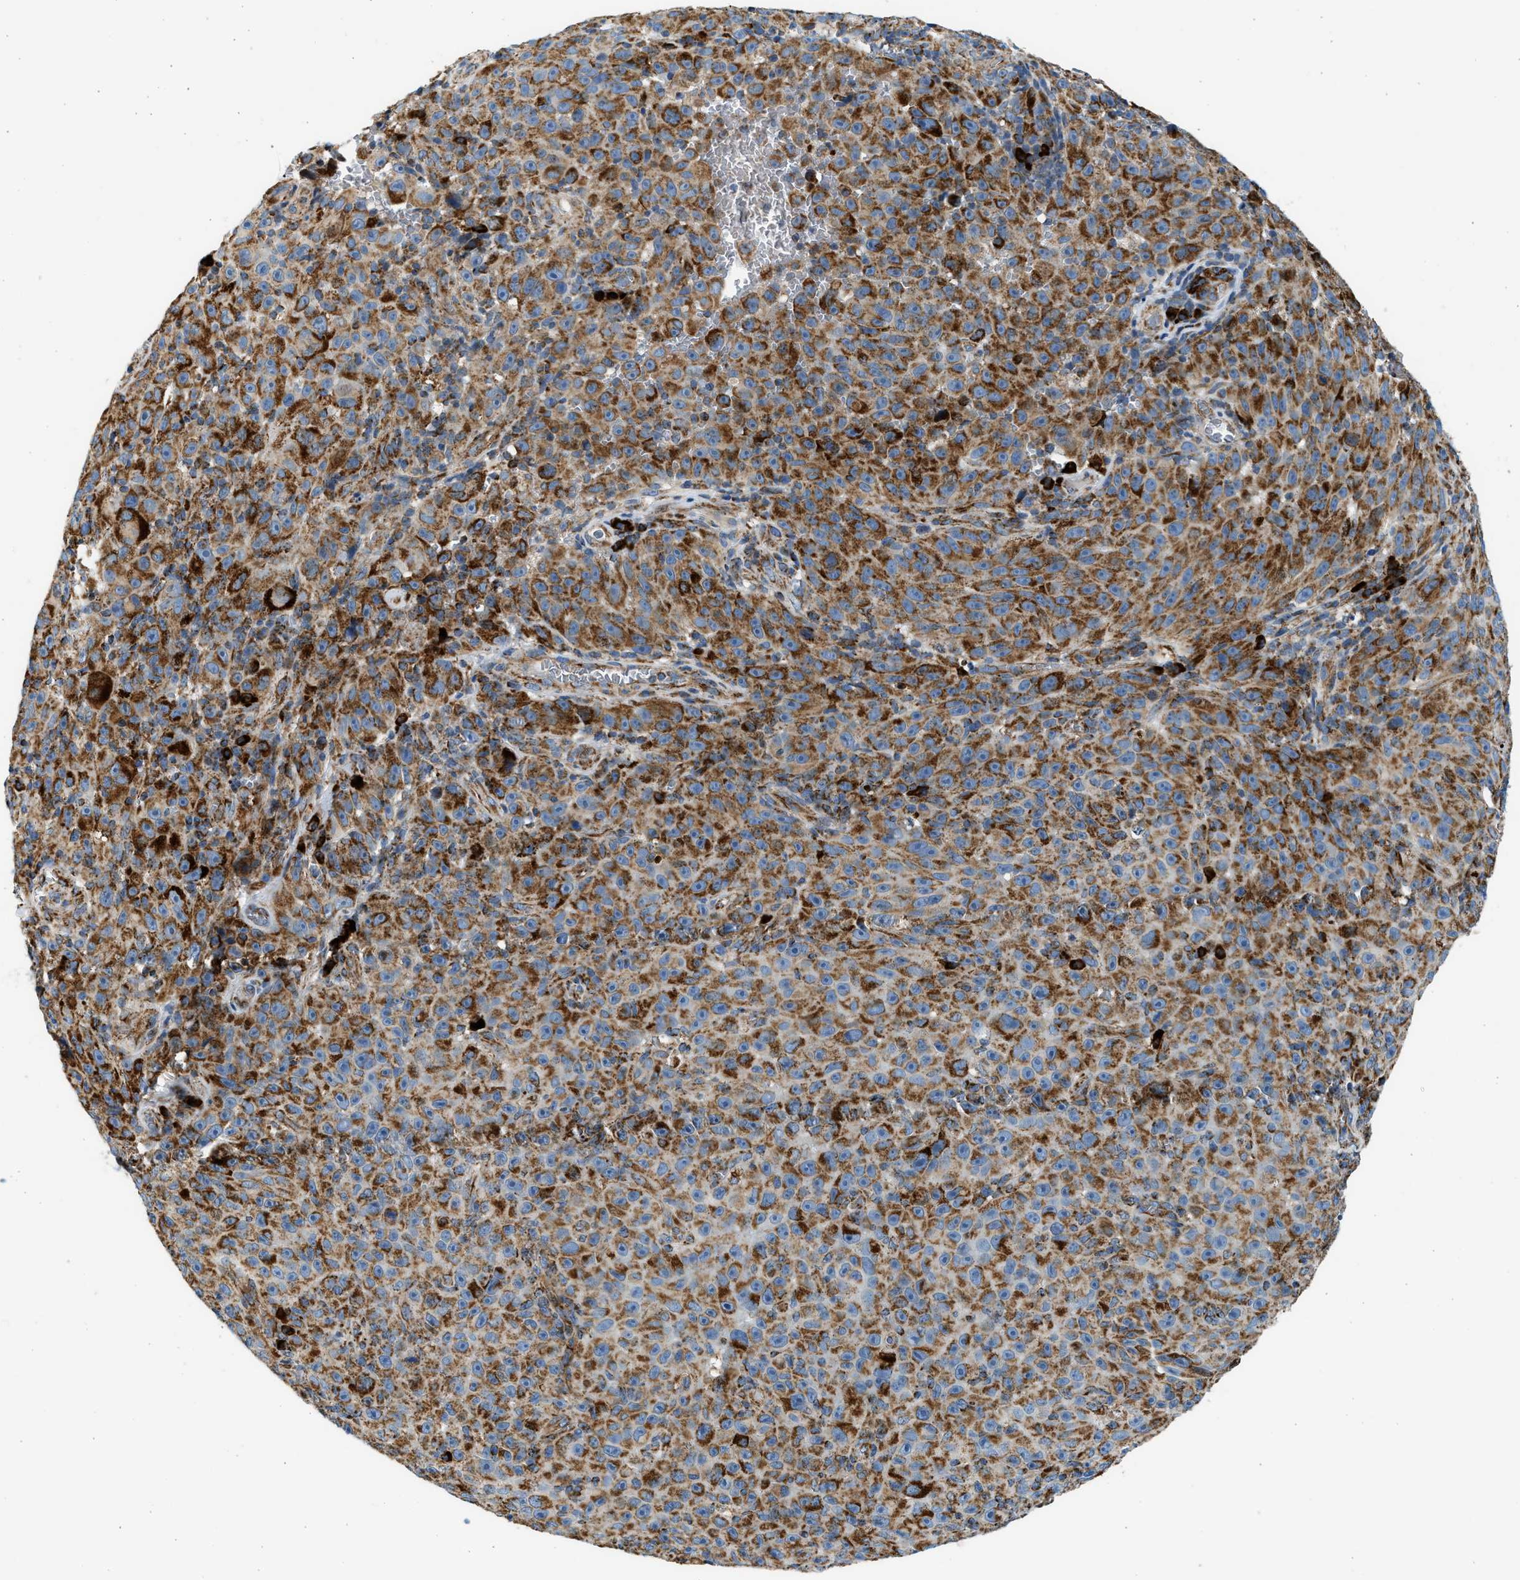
{"staining": {"intensity": "strong", "quantity": ">75%", "location": "cytoplasmic/membranous"}, "tissue": "melanoma", "cell_type": "Tumor cells", "image_type": "cancer", "snomed": [{"axis": "morphology", "description": "Malignant melanoma, NOS"}, {"axis": "topography", "description": "Skin"}], "caption": "Brown immunohistochemical staining in human malignant melanoma demonstrates strong cytoplasmic/membranous expression in approximately >75% of tumor cells.", "gene": "KCNMB3", "patient": {"sex": "female", "age": 82}}